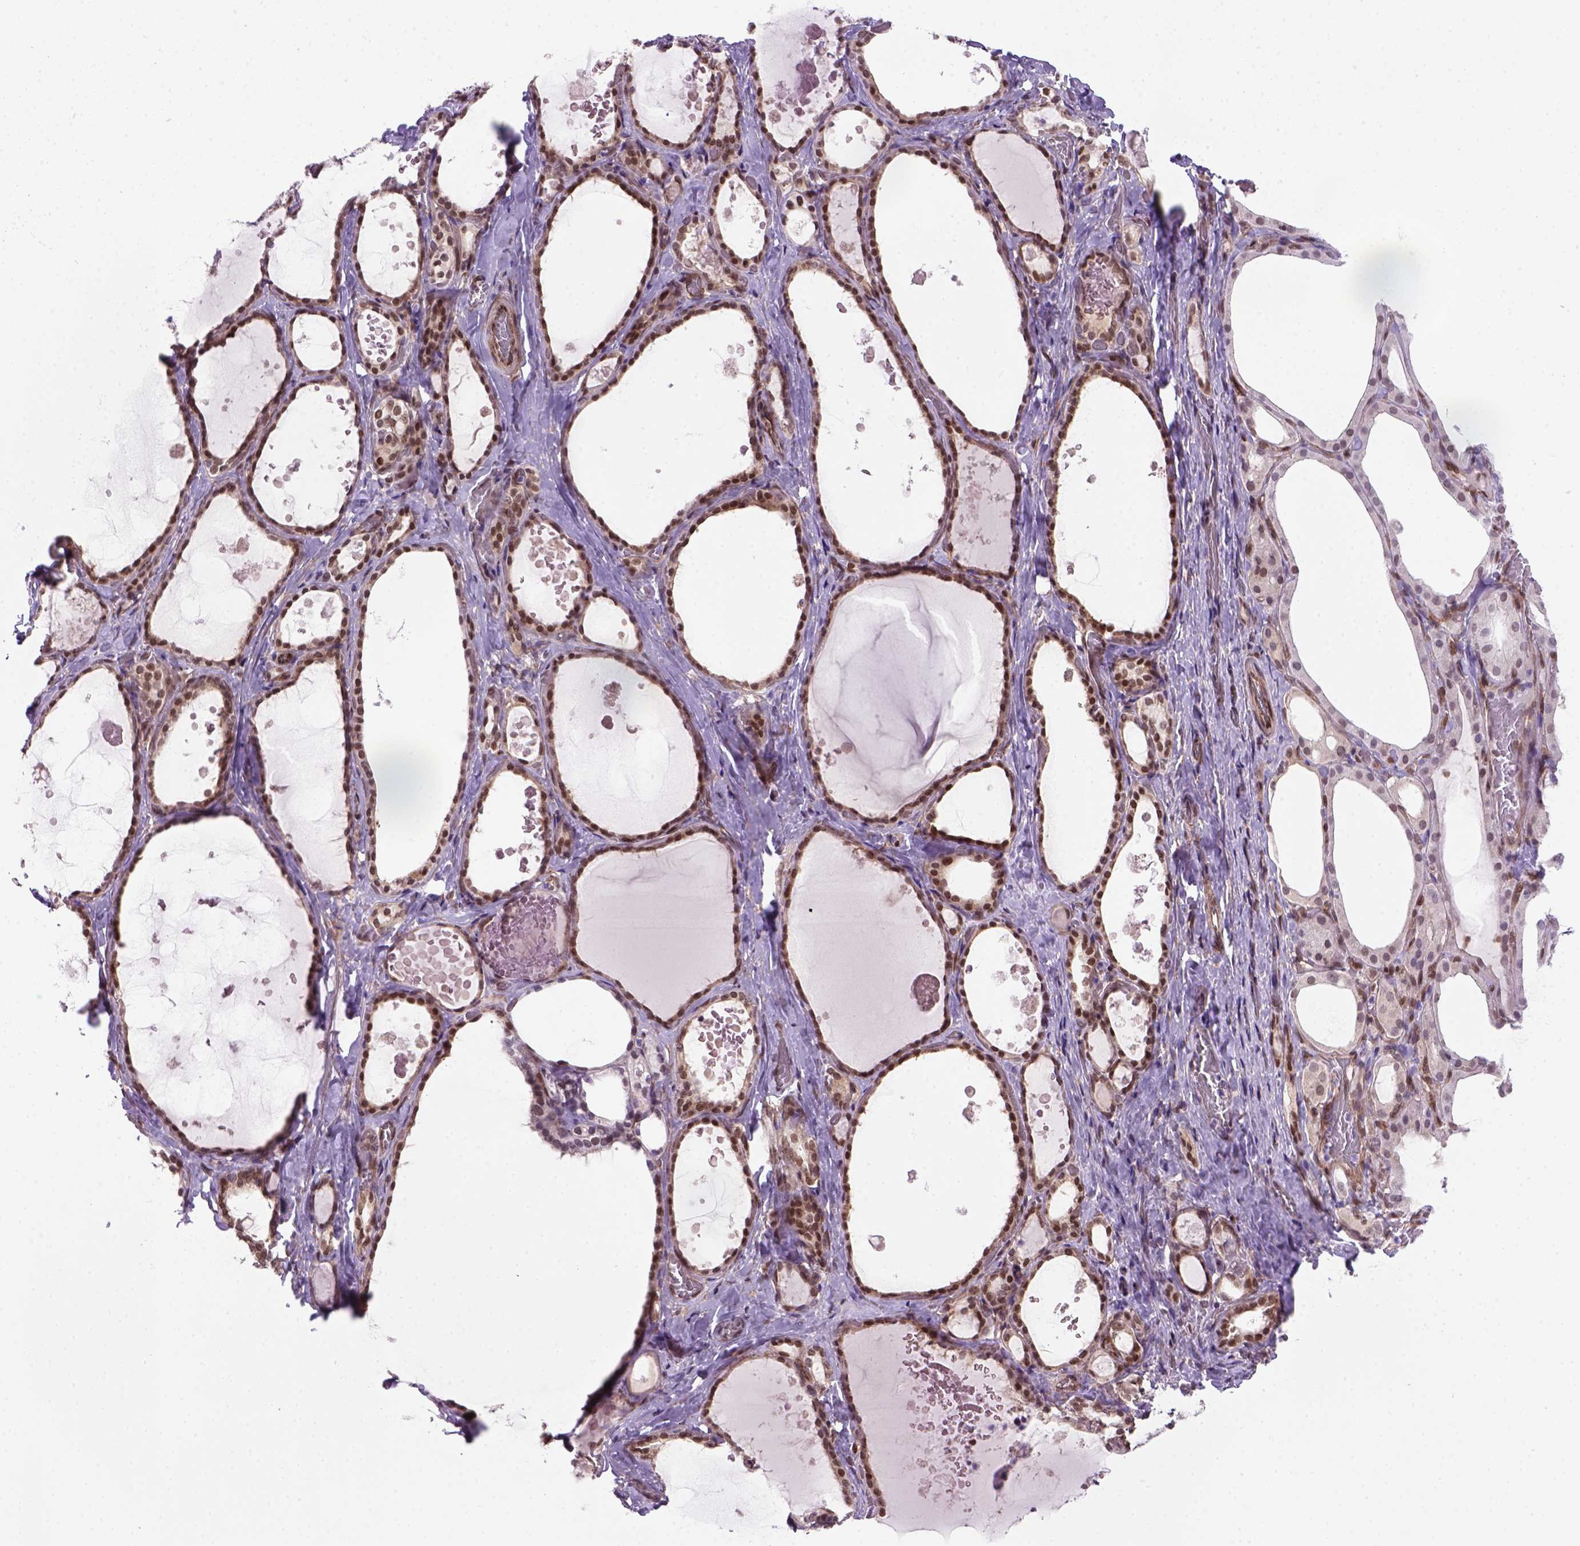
{"staining": {"intensity": "strong", "quantity": ">75%", "location": "nuclear"}, "tissue": "thyroid gland", "cell_type": "Glandular cells", "image_type": "normal", "snomed": [{"axis": "morphology", "description": "Normal tissue, NOS"}, {"axis": "topography", "description": "Thyroid gland"}], "caption": "This is a photomicrograph of immunohistochemistry staining of normal thyroid gland, which shows strong positivity in the nuclear of glandular cells.", "gene": "MGMT", "patient": {"sex": "female", "age": 56}}